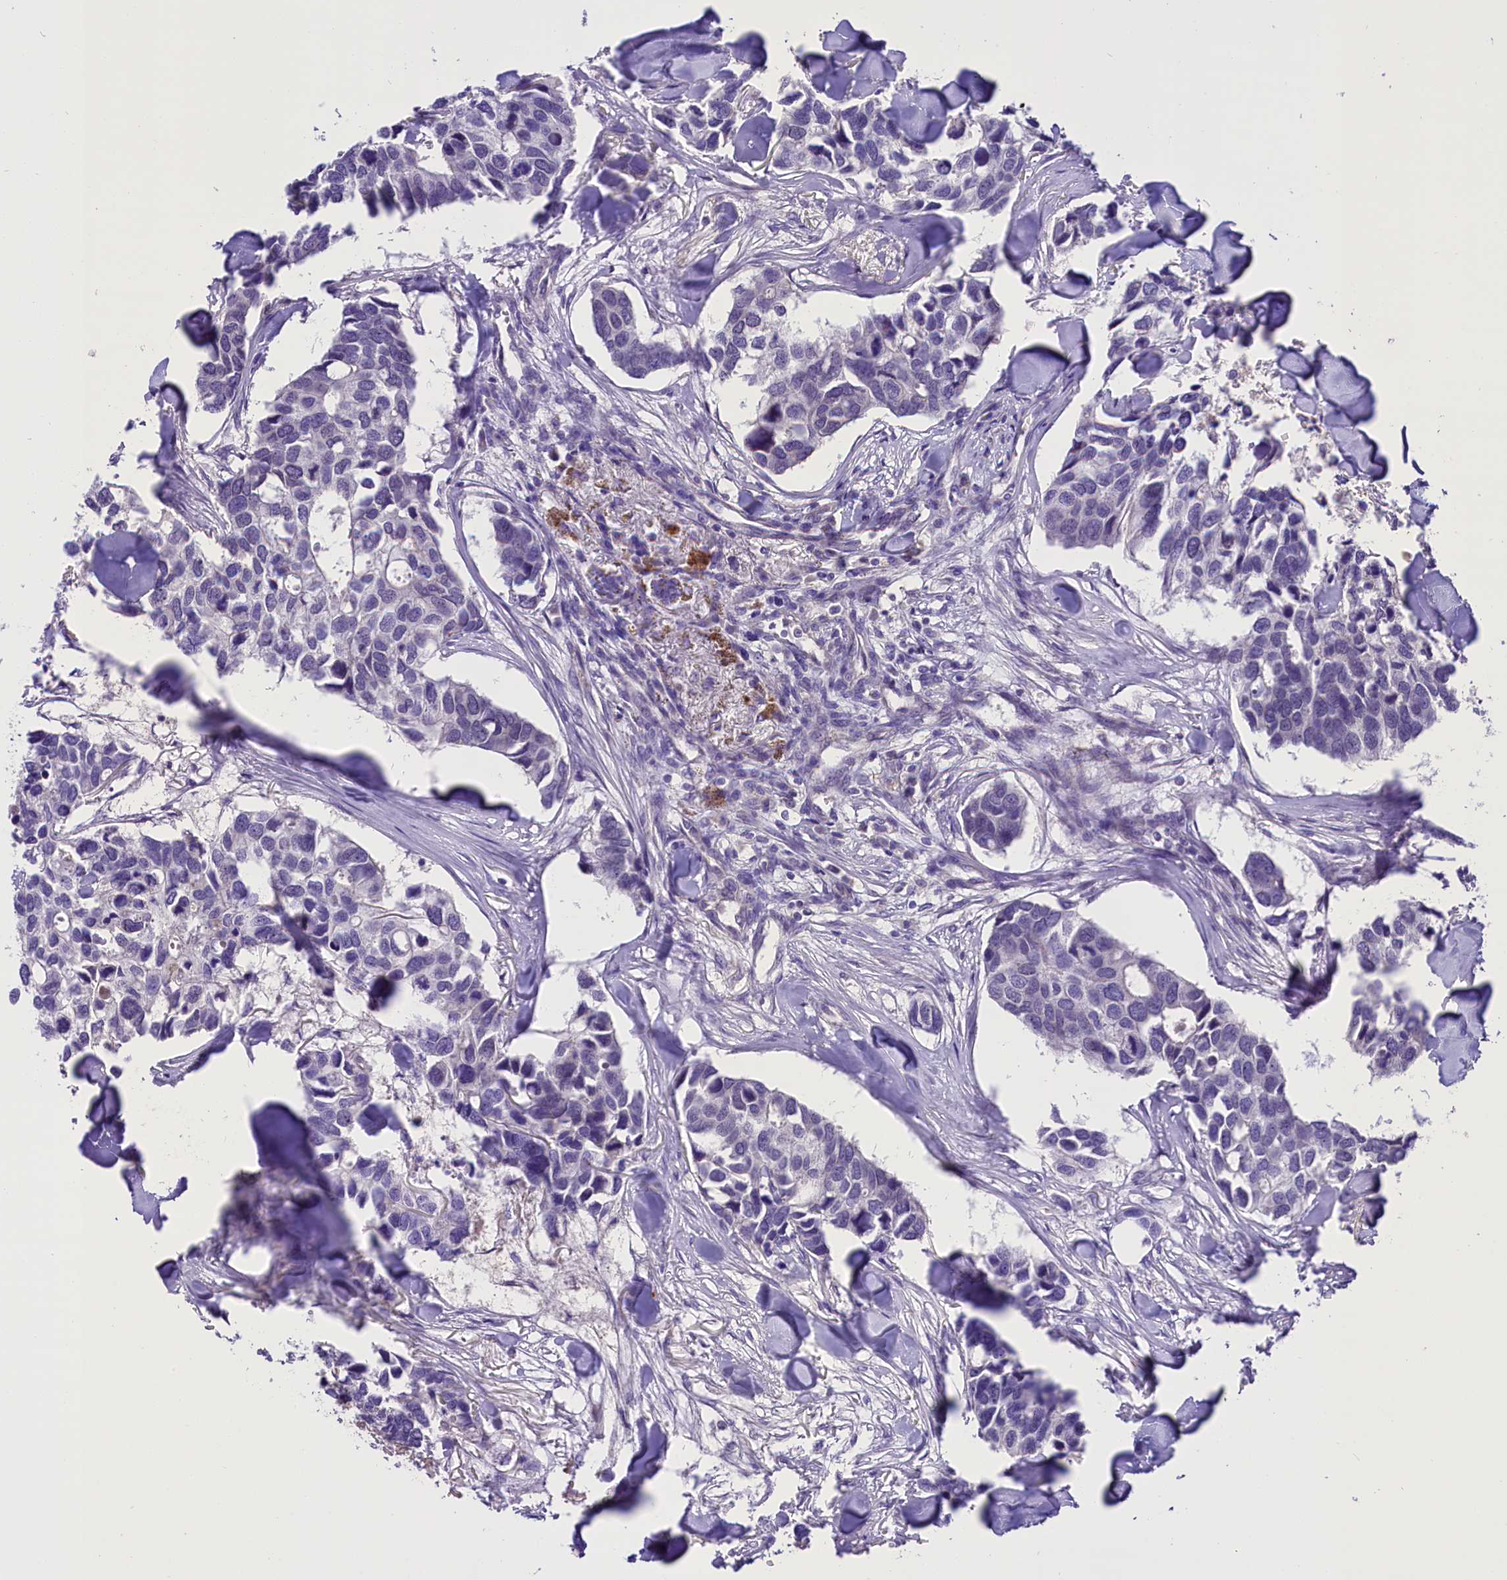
{"staining": {"intensity": "negative", "quantity": "none", "location": "none"}, "tissue": "breast cancer", "cell_type": "Tumor cells", "image_type": "cancer", "snomed": [{"axis": "morphology", "description": "Duct carcinoma"}, {"axis": "topography", "description": "Breast"}], "caption": "A histopathology image of human breast cancer is negative for staining in tumor cells.", "gene": "MEX3B", "patient": {"sex": "female", "age": 83}}